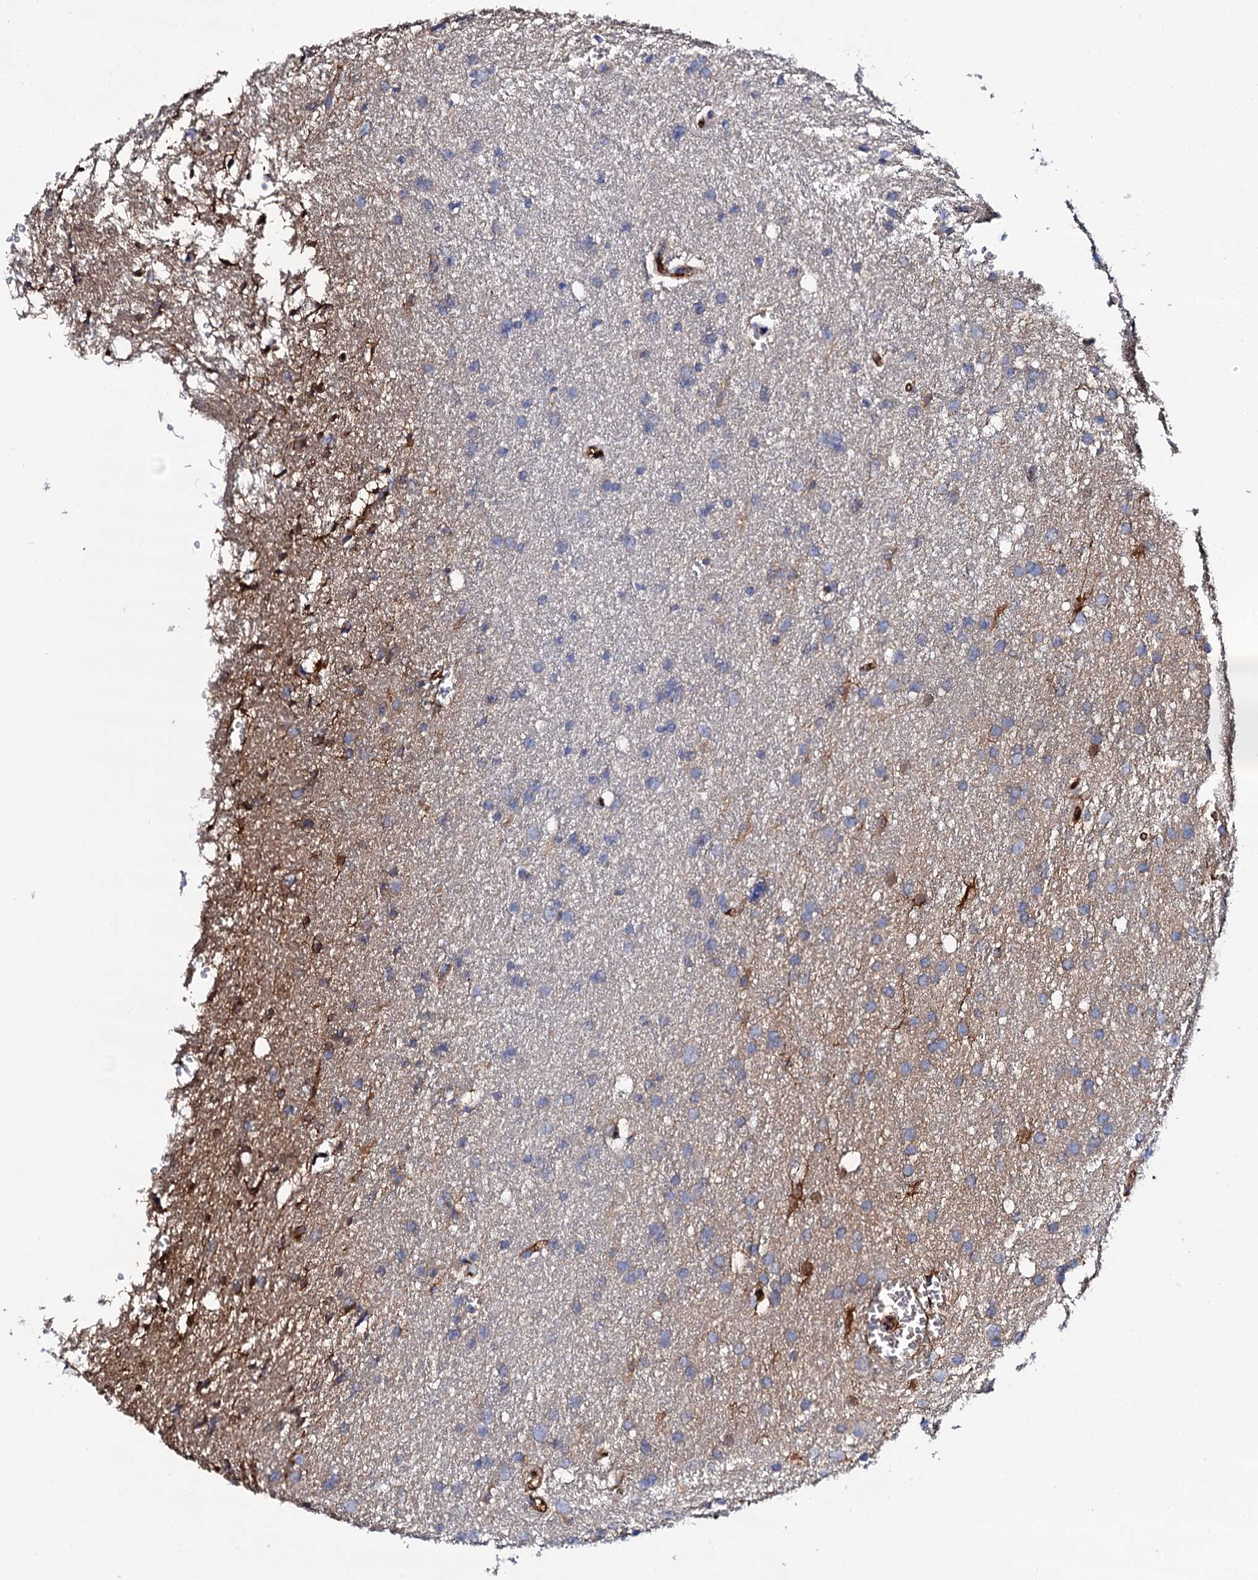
{"staining": {"intensity": "negative", "quantity": "none", "location": "none"}, "tissue": "glioma", "cell_type": "Tumor cells", "image_type": "cancer", "snomed": [{"axis": "morphology", "description": "Glioma, malignant, High grade"}, {"axis": "topography", "description": "Cerebral cortex"}], "caption": "A high-resolution histopathology image shows immunohistochemistry staining of malignant high-grade glioma, which demonstrates no significant expression in tumor cells.", "gene": "TCAF2", "patient": {"sex": "female", "age": 36}}